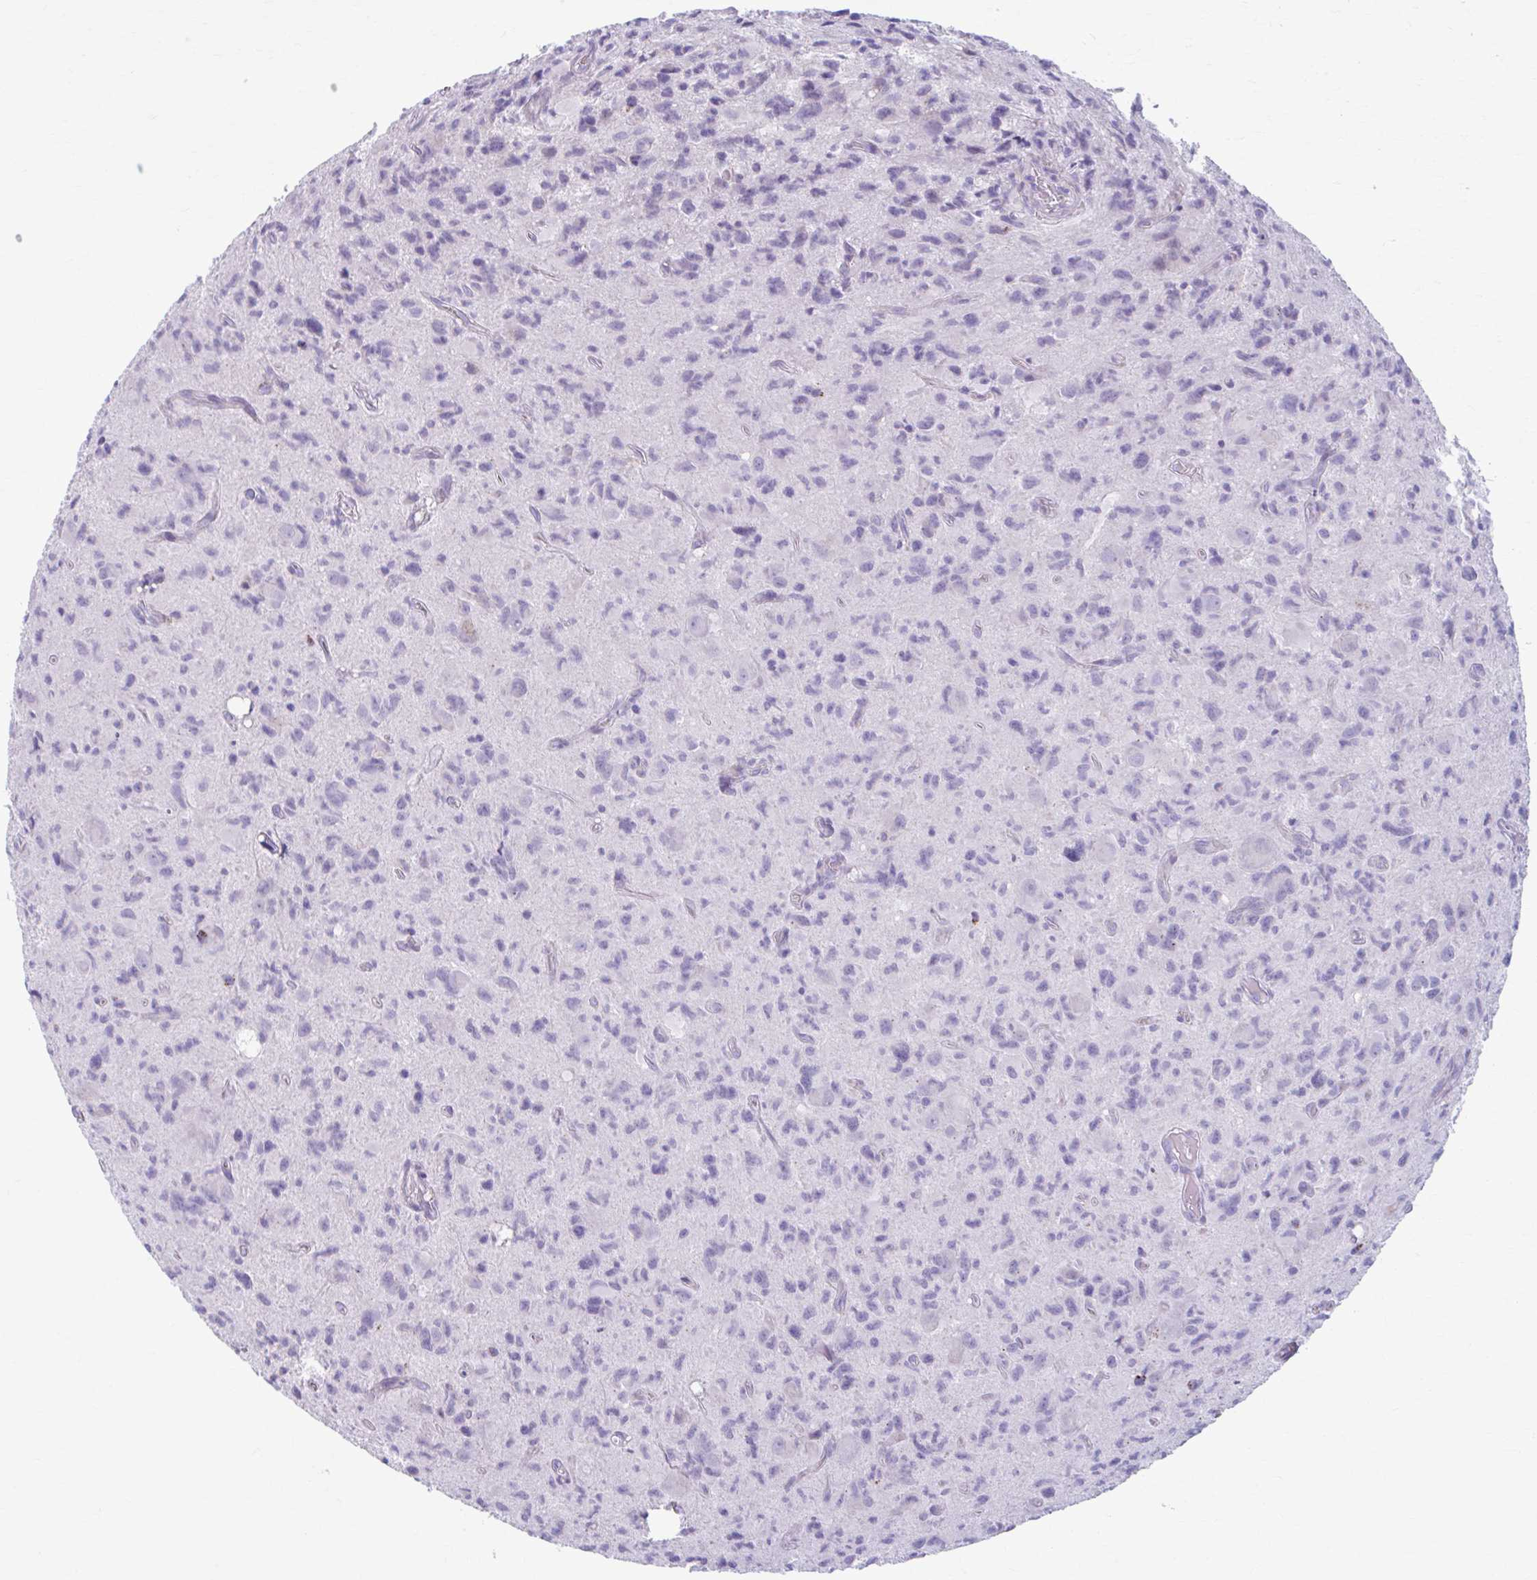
{"staining": {"intensity": "negative", "quantity": "none", "location": "none"}, "tissue": "glioma", "cell_type": "Tumor cells", "image_type": "cancer", "snomed": [{"axis": "morphology", "description": "Glioma, malignant, High grade"}, {"axis": "topography", "description": "Brain"}], "caption": "A histopathology image of glioma stained for a protein shows no brown staining in tumor cells.", "gene": "C12orf71", "patient": {"sex": "male", "age": 76}}